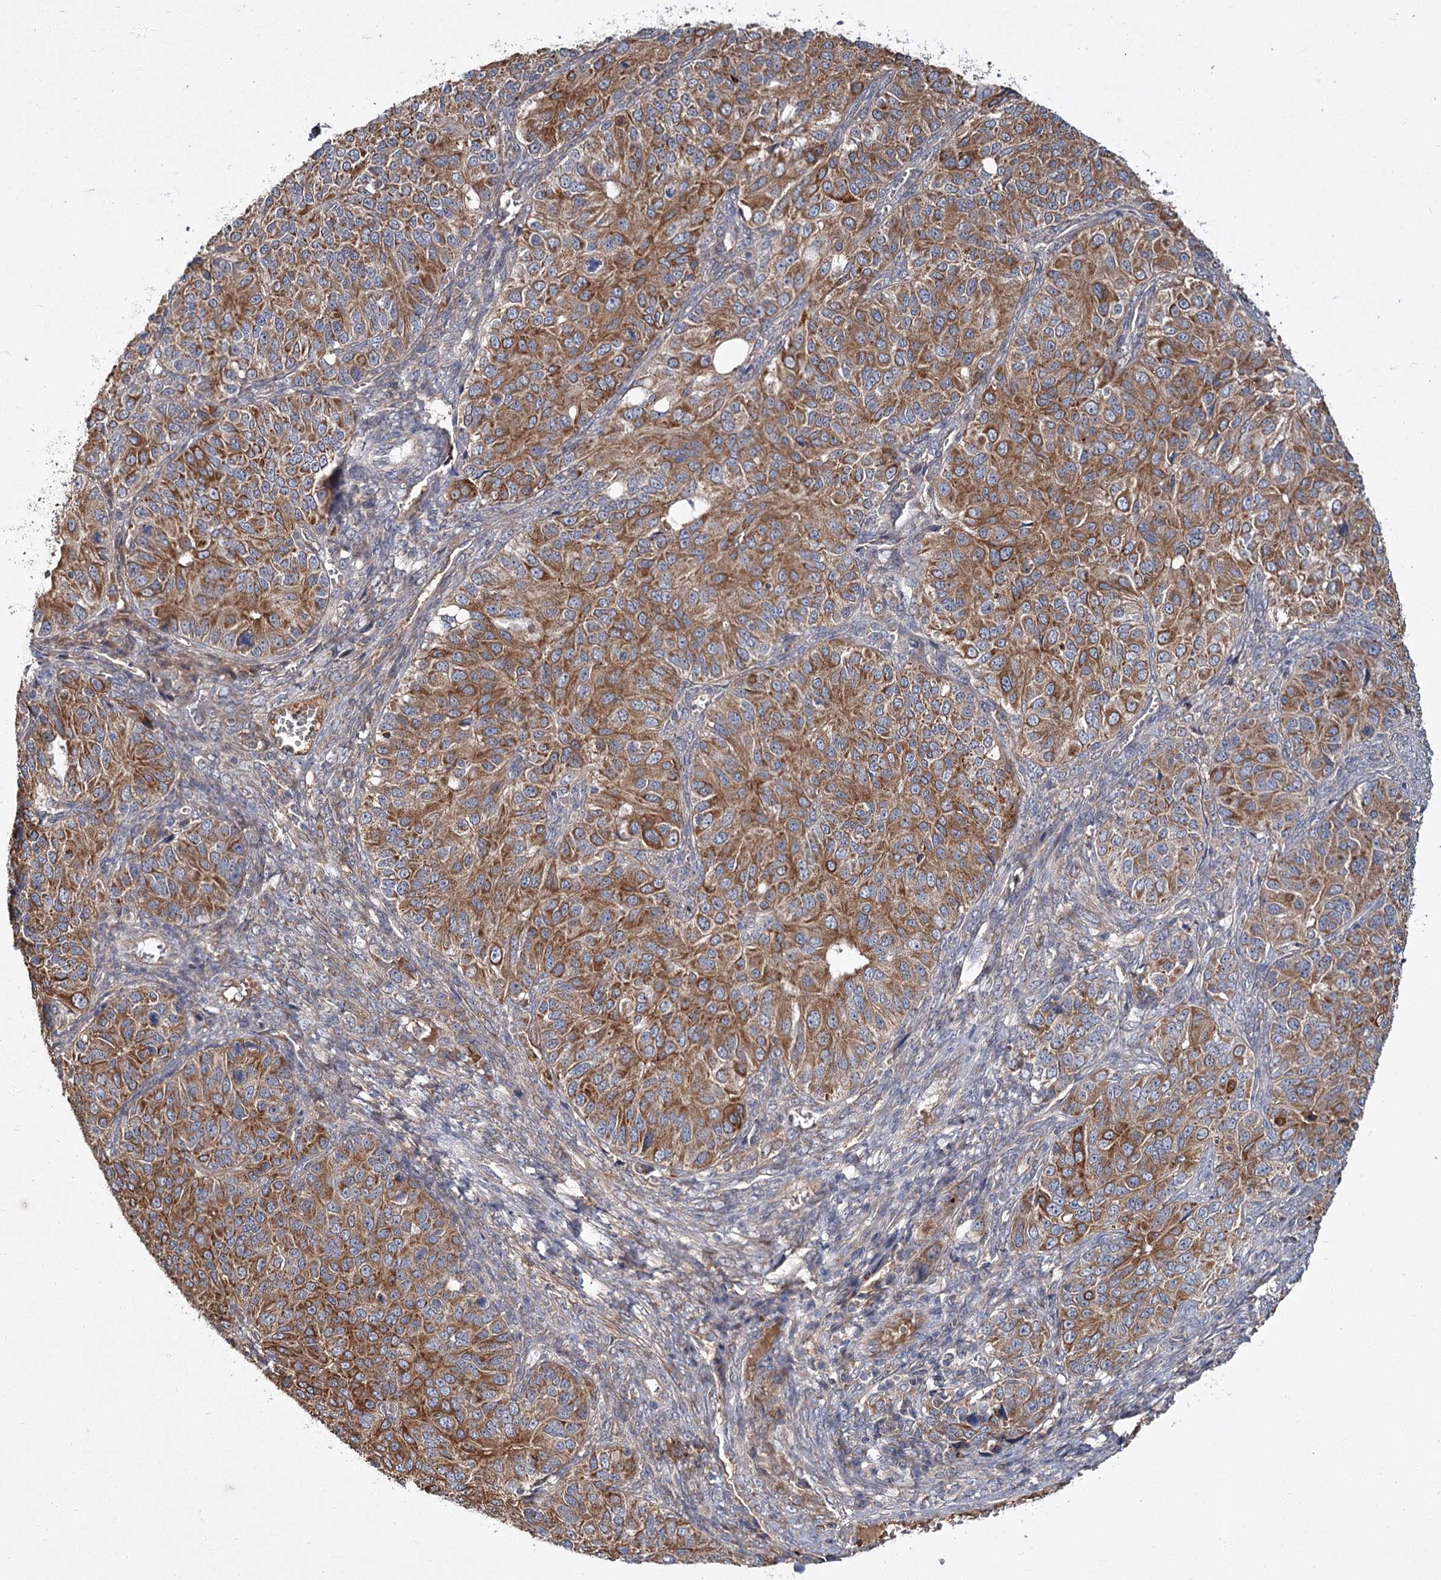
{"staining": {"intensity": "moderate", "quantity": ">75%", "location": "cytoplasmic/membranous"}, "tissue": "ovarian cancer", "cell_type": "Tumor cells", "image_type": "cancer", "snomed": [{"axis": "morphology", "description": "Carcinoma, endometroid"}, {"axis": "topography", "description": "Ovary"}], "caption": "This is a photomicrograph of immunohistochemistry staining of endometroid carcinoma (ovarian), which shows moderate staining in the cytoplasmic/membranous of tumor cells.", "gene": "MFN1", "patient": {"sex": "female", "age": 51}}